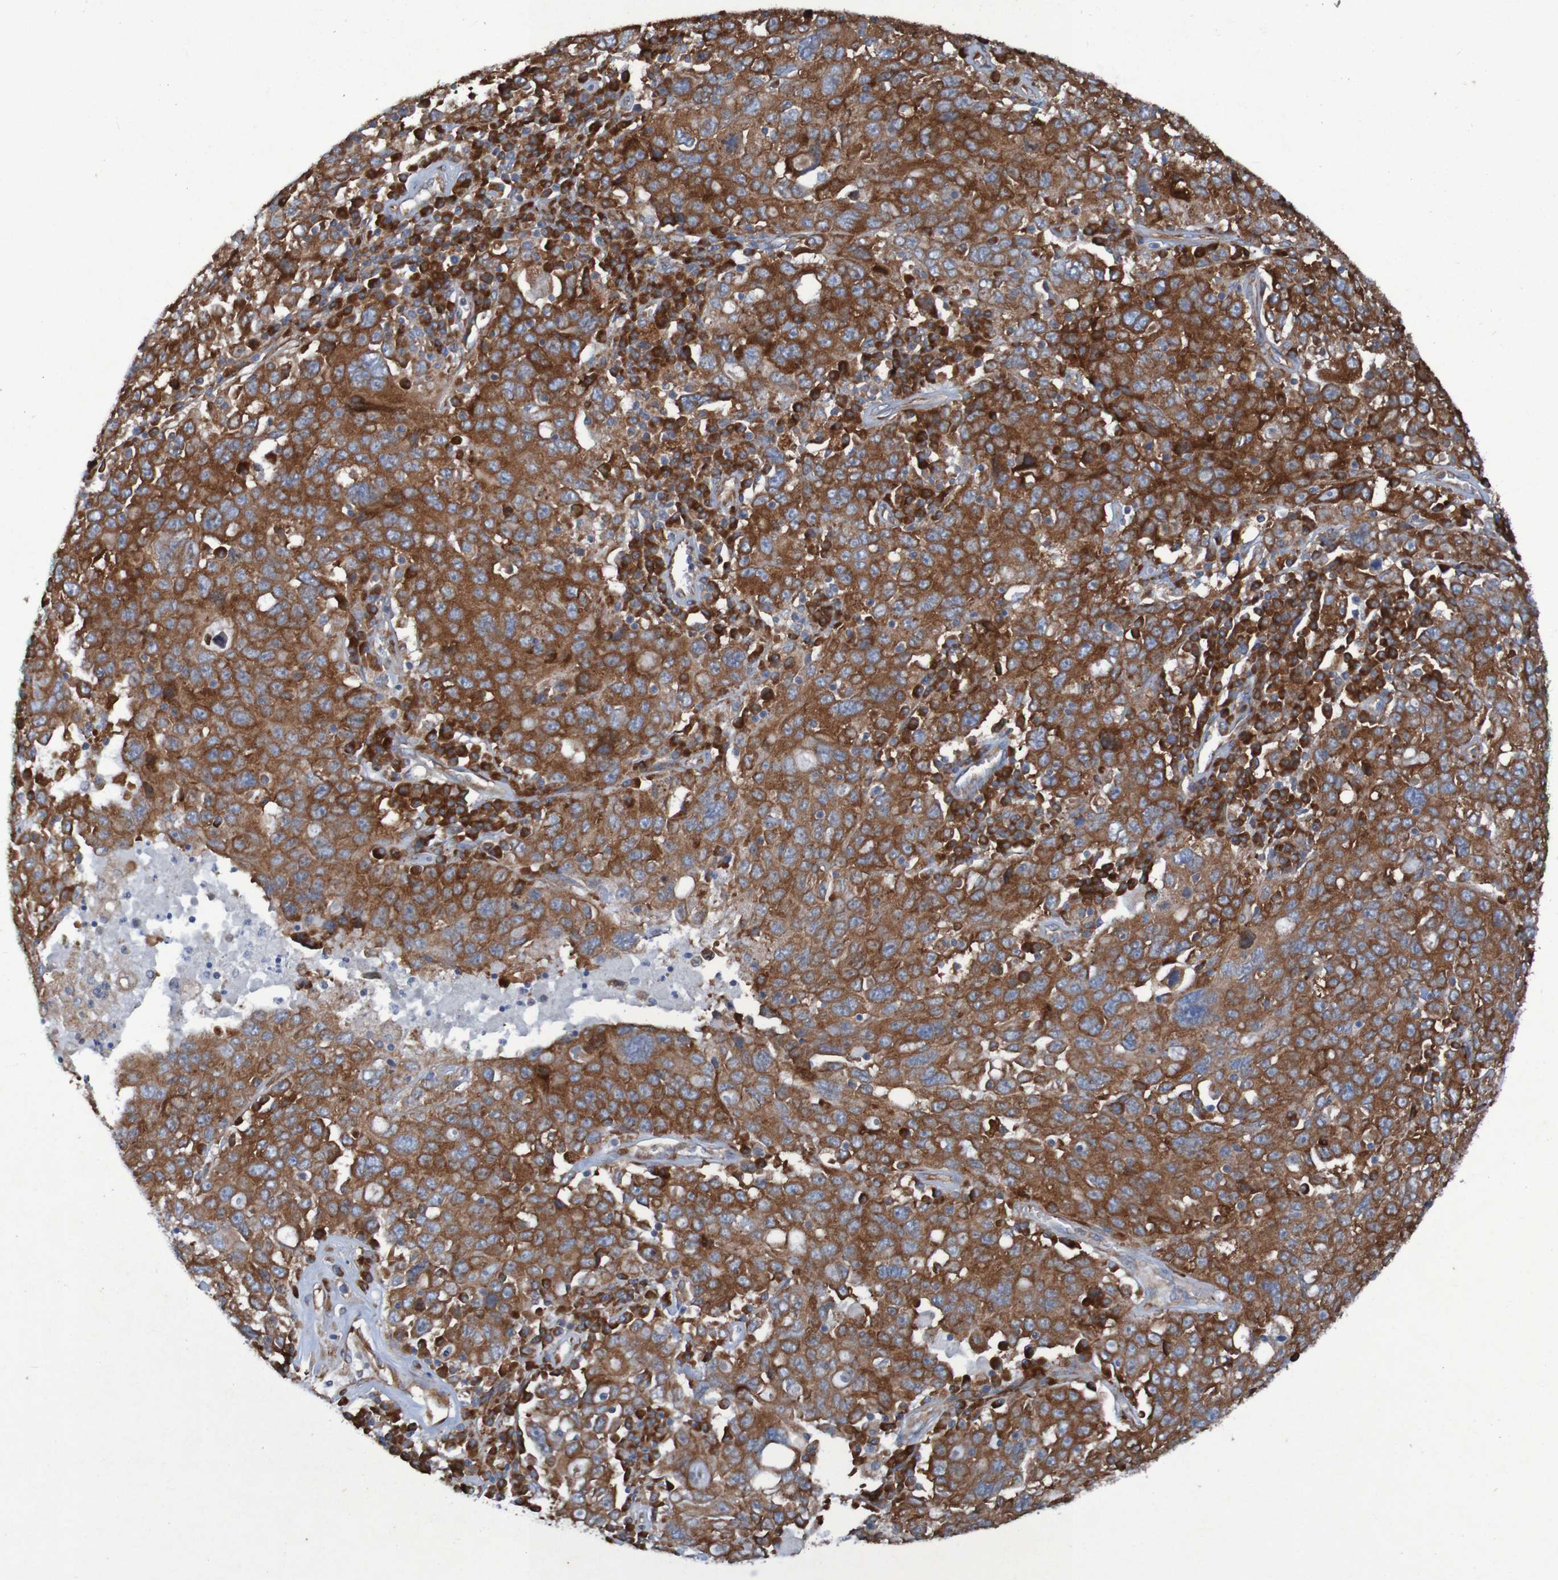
{"staining": {"intensity": "strong", "quantity": ">75%", "location": "cytoplasmic/membranous"}, "tissue": "ovarian cancer", "cell_type": "Tumor cells", "image_type": "cancer", "snomed": [{"axis": "morphology", "description": "Carcinoma, endometroid"}, {"axis": "topography", "description": "Ovary"}], "caption": "DAB immunohistochemical staining of human ovarian cancer (endometroid carcinoma) displays strong cytoplasmic/membranous protein staining in approximately >75% of tumor cells.", "gene": "RPL10", "patient": {"sex": "female", "age": 62}}